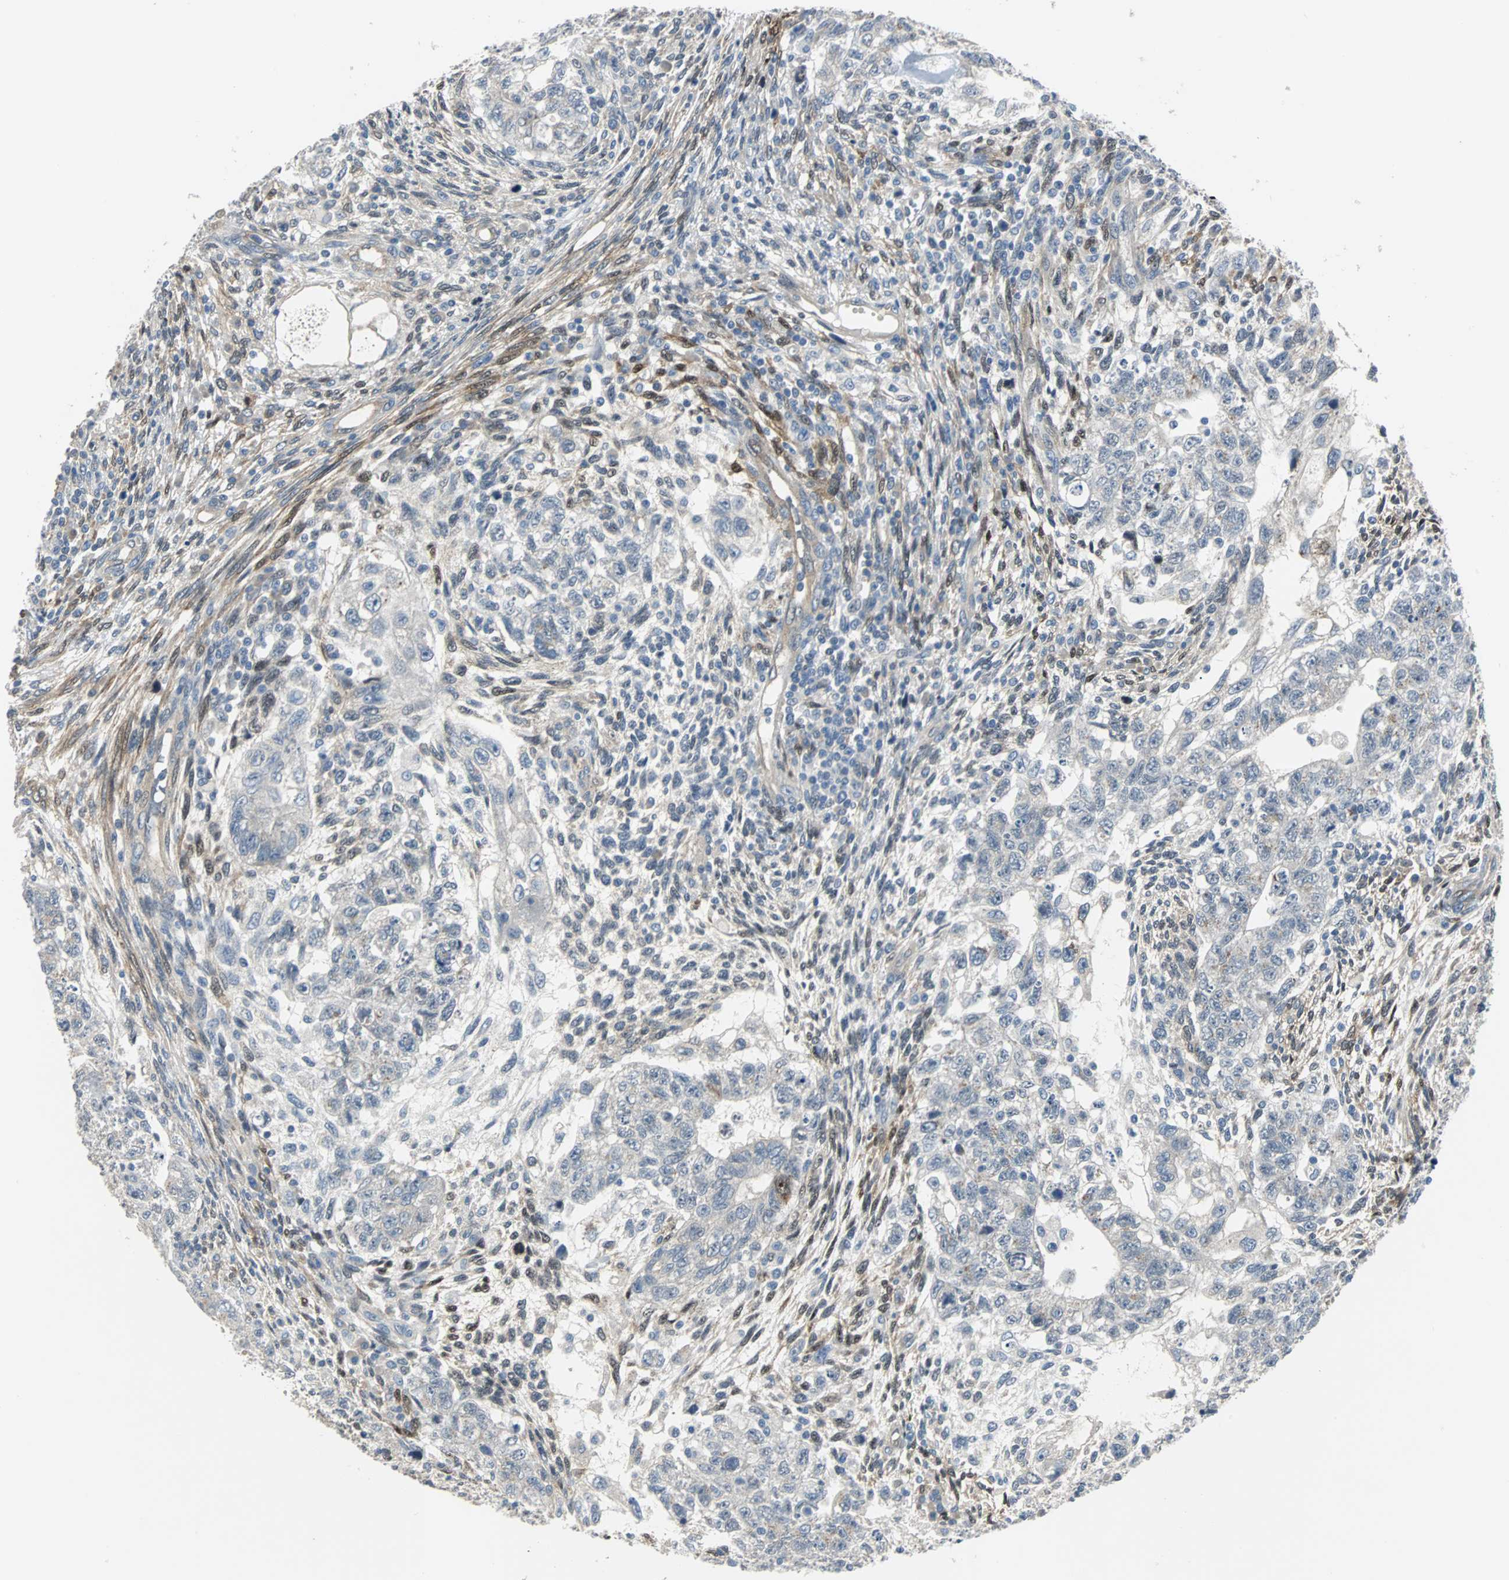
{"staining": {"intensity": "weak", "quantity": "<25%", "location": "cytoplasmic/membranous"}, "tissue": "testis cancer", "cell_type": "Tumor cells", "image_type": "cancer", "snomed": [{"axis": "morphology", "description": "Normal tissue, NOS"}, {"axis": "morphology", "description": "Carcinoma, Embryonal, NOS"}, {"axis": "topography", "description": "Testis"}], "caption": "IHC of human testis cancer displays no staining in tumor cells.", "gene": "FHL2", "patient": {"sex": "male", "age": 36}}